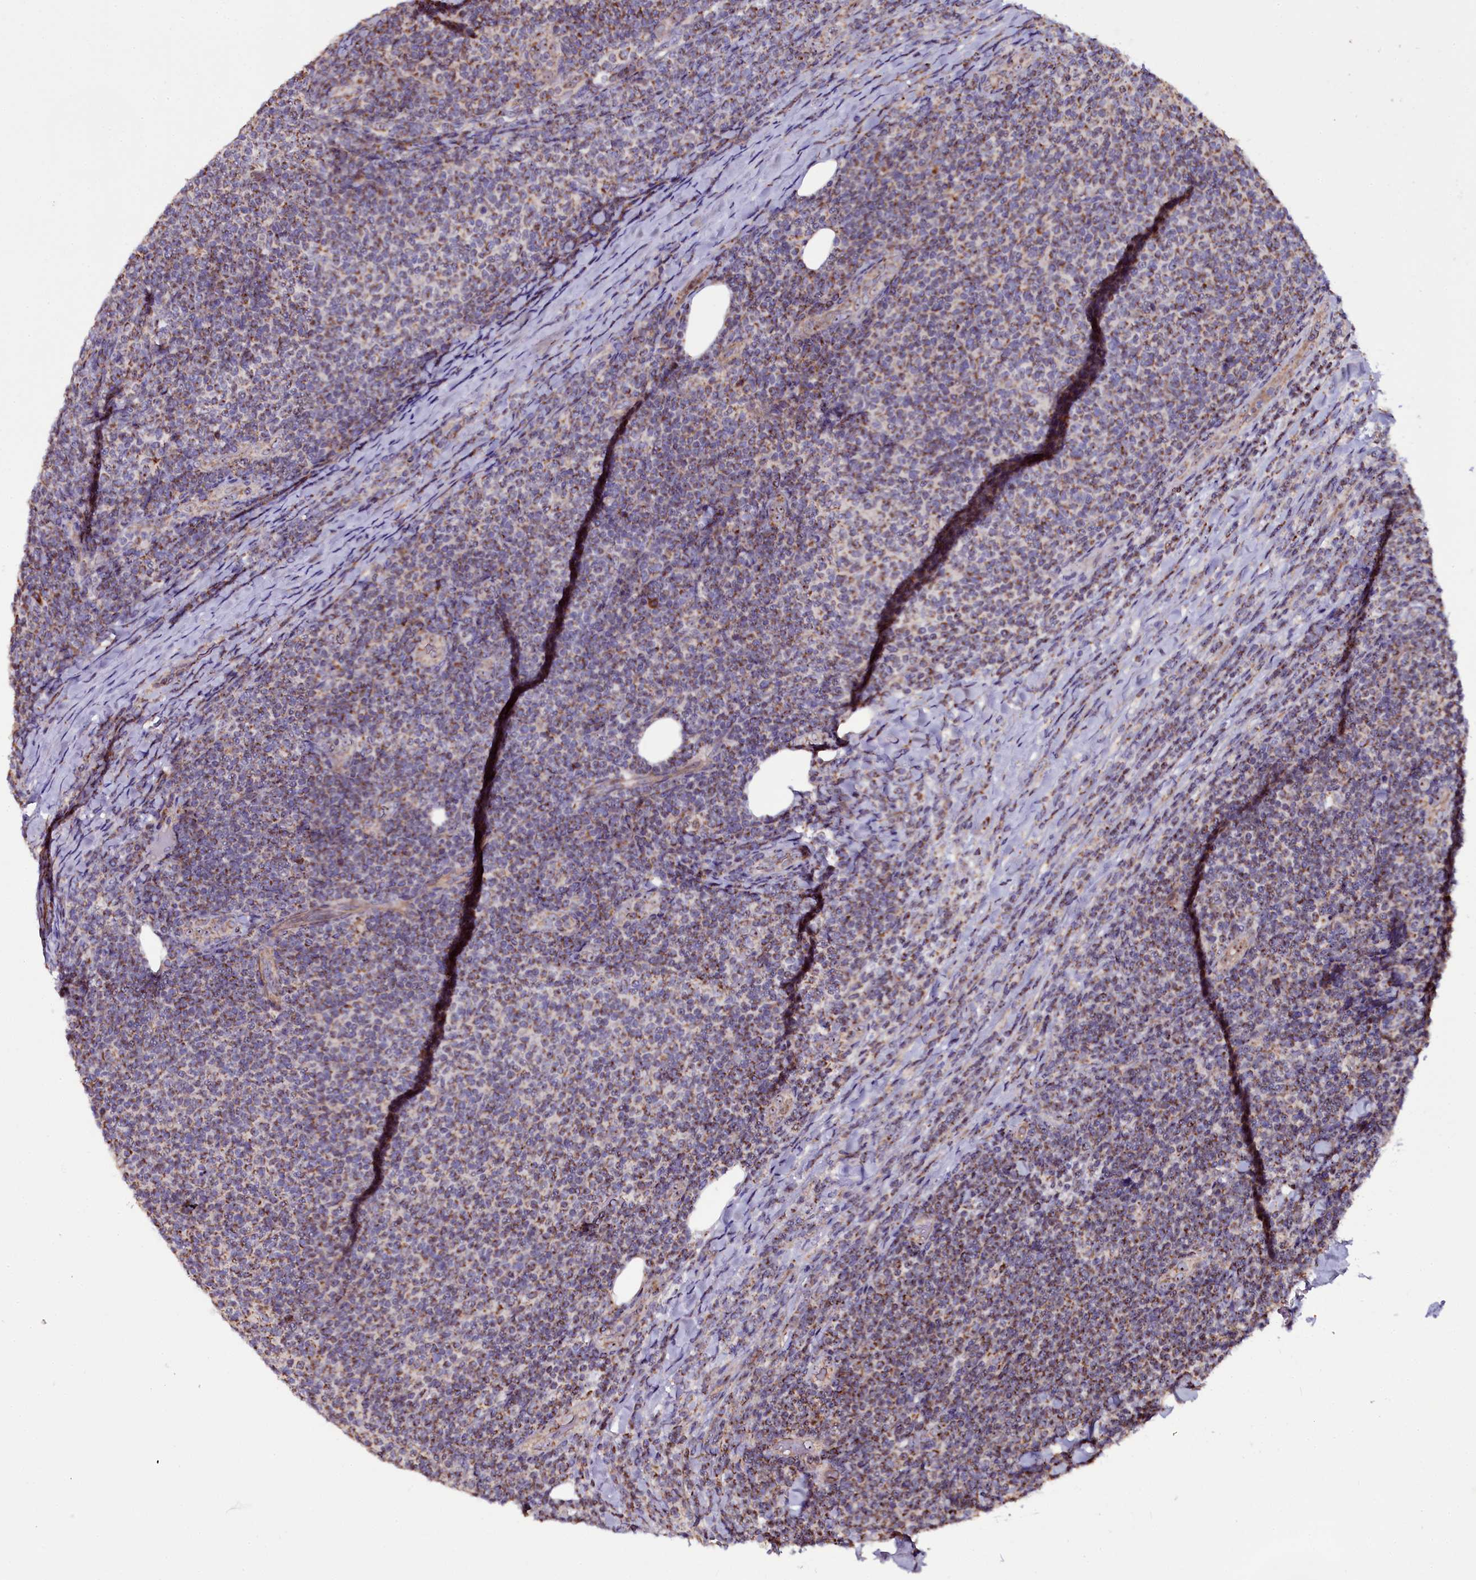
{"staining": {"intensity": "moderate", "quantity": ">75%", "location": "cytoplasmic/membranous"}, "tissue": "lymphoma", "cell_type": "Tumor cells", "image_type": "cancer", "snomed": [{"axis": "morphology", "description": "Malignant lymphoma, non-Hodgkin's type, Low grade"}, {"axis": "topography", "description": "Lymph node"}], "caption": "Immunohistochemical staining of human low-grade malignant lymphoma, non-Hodgkin's type demonstrates medium levels of moderate cytoplasmic/membranous expression in approximately >75% of tumor cells. The protein of interest is stained brown, and the nuclei are stained in blue (DAB (3,3'-diaminobenzidine) IHC with brightfield microscopy, high magnification).", "gene": "NAA80", "patient": {"sex": "male", "age": 66}}